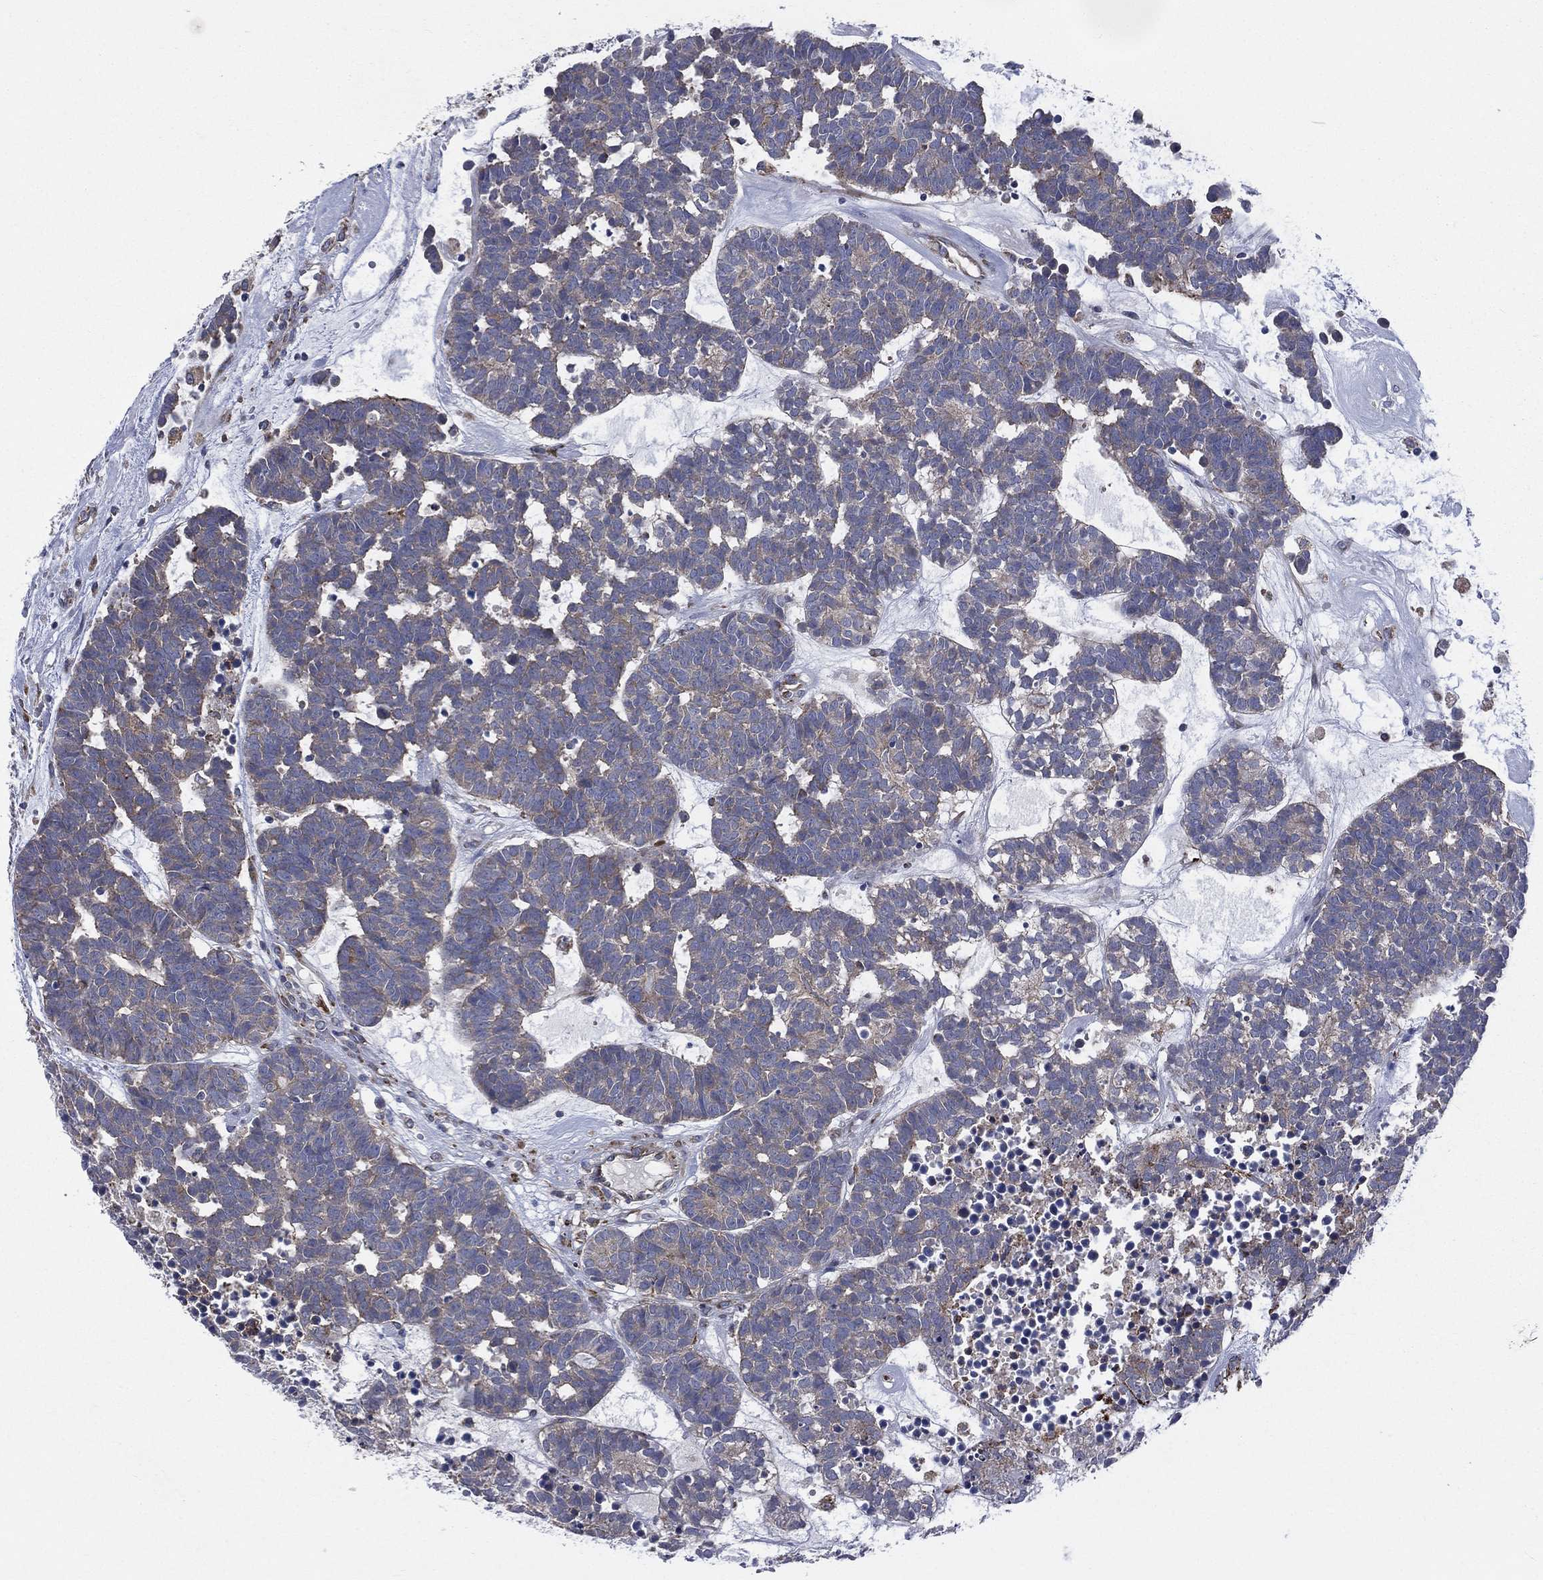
{"staining": {"intensity": "weak", "quantity": ">75%", "location": "cytoplasmic/membranous"}, "tissue": "head and neck cancer", "cell_type": "Tumor cells", "image_type": "cancer", "snomed": [{"axis": "morphology", "description": "Adenocarcinoma, NOS"}, {"axis": "topography", "description": "Head-Neck"}], "caption": "Immunohistochemical staining of head and neck cancer (adenocarcinoma) demonstrates weak cytoplasmic/membranous protein staining in approximately >75% of tumor cells. The protein is shown in brown color, while the nuclei are stained blue.", "gene": "CCDC159", "patient": {"sex": "female", "age": 81}}